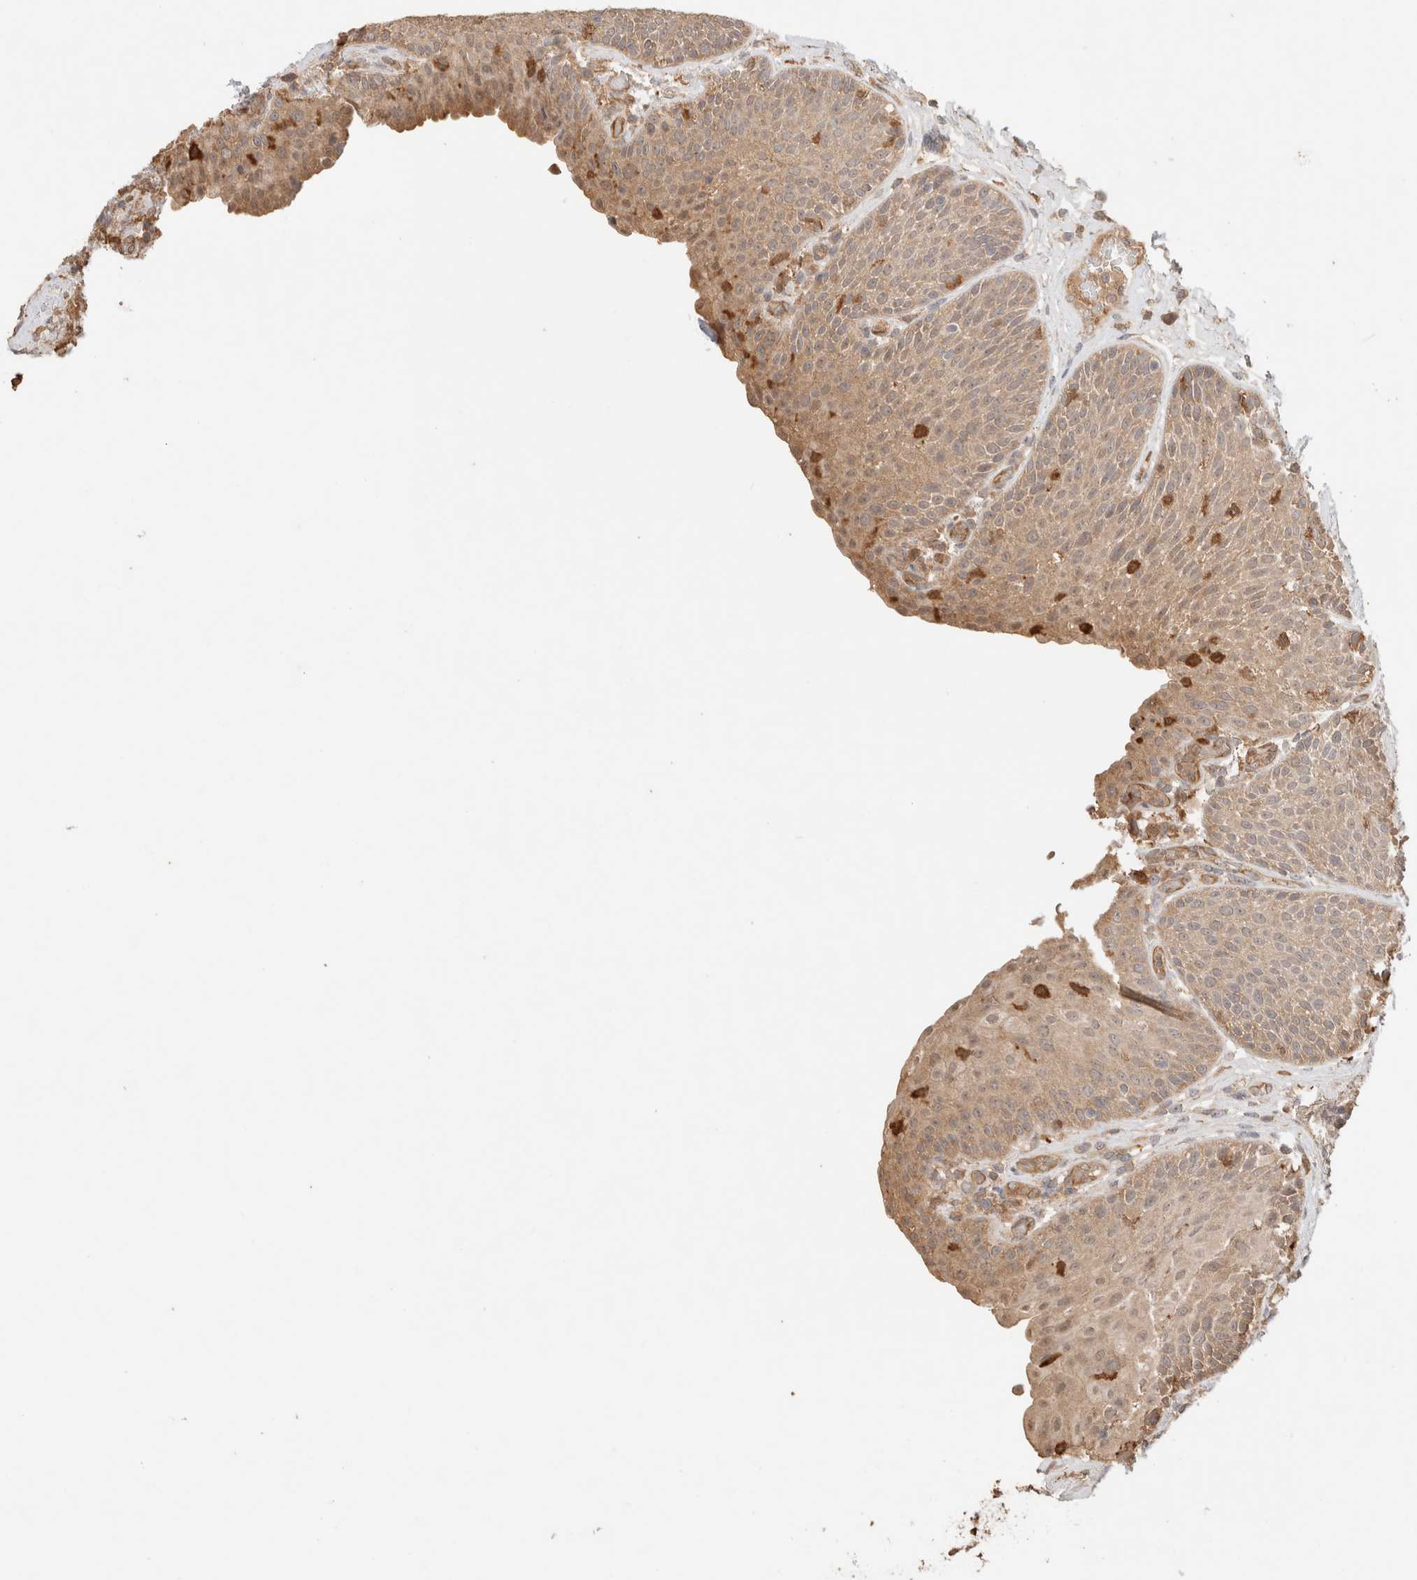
{"staining": {"intensity": "weak", "quantity": ">75%", "location": "cytoplasmic/membranous,nuclear"}, "tissue": "urinary bladder", "cell_type": "Urothelial cells", "image_type": "normal", "snomed": [{"axis": "morphology", "description": "Normal tissue, NOS"}, {"axis": "topography", "description": "Urinary bladder"}], "caption": "High-magnification brightfield microscopy of normal urinary bladder stained with DAB (3,3'-diaminobenzidine) (brown) and counterstained with hematoxylin (blue). urothelial cells exhibit weak cytoplasmic/membranous,nuclear positivity is present in about>75% of cells. (brown staining indicates protein expression, while blue staining denotes nuclei).", "gene": "YWHAH", "patient": {"sex": "female", "age": 62}}